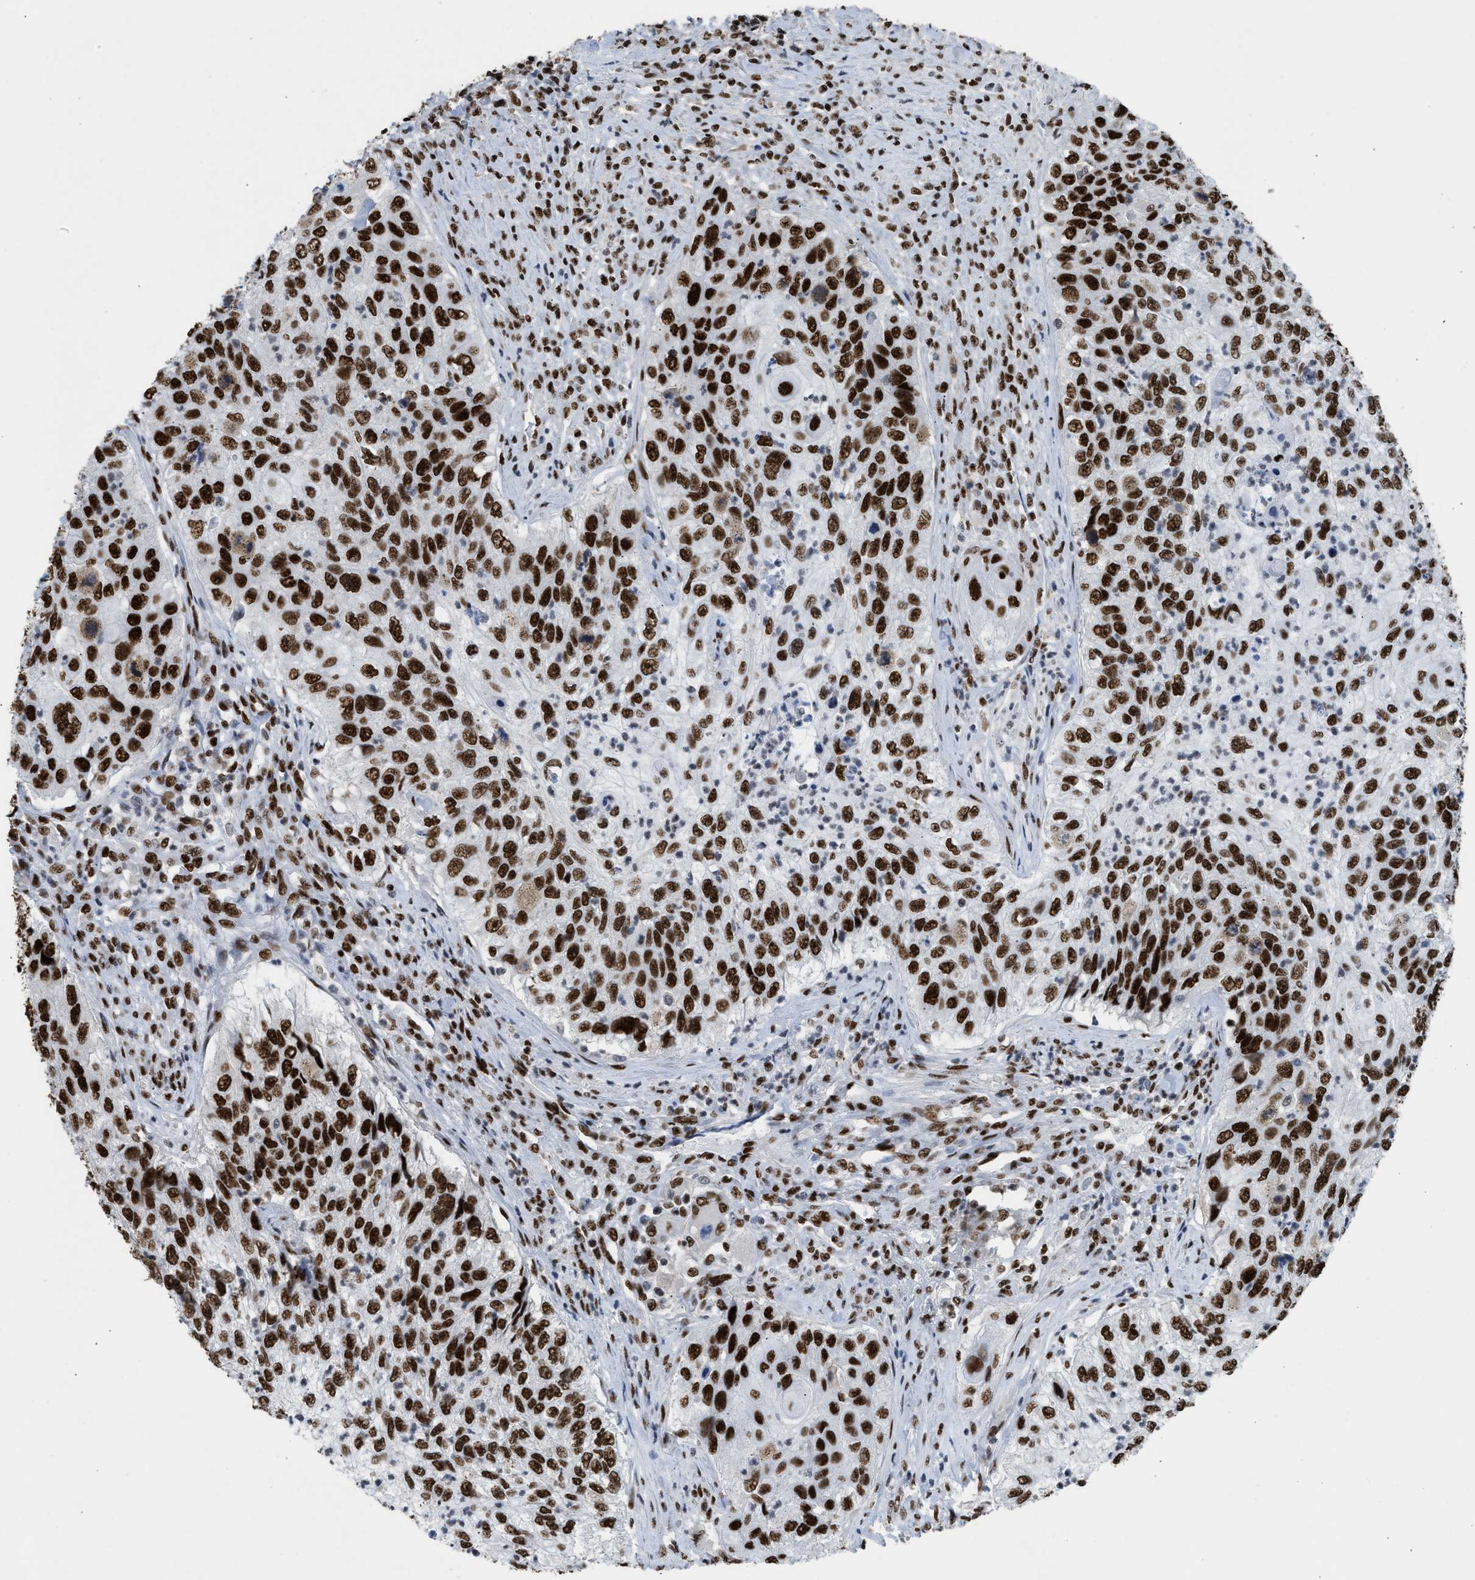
{"staining": {"intensity": "strong", "quantity": ">75%", "location": "nuclear"}, "tissue": "urothelial cancer", "cell_type": "Tumor cells", "image_type": "cancer", "snomed": [{"axis": "morphology", "description": "Urothelial carcinoma, High grade"}, {"axis": "topography", "description": "Urinary bladder"}], "caption": "Protein staining reveals strong nuclear staining in about >75% of tumor cells in urothelial cancer.", "gene": "SCAF4", "patient": {"sex": "female", "age": 60}}